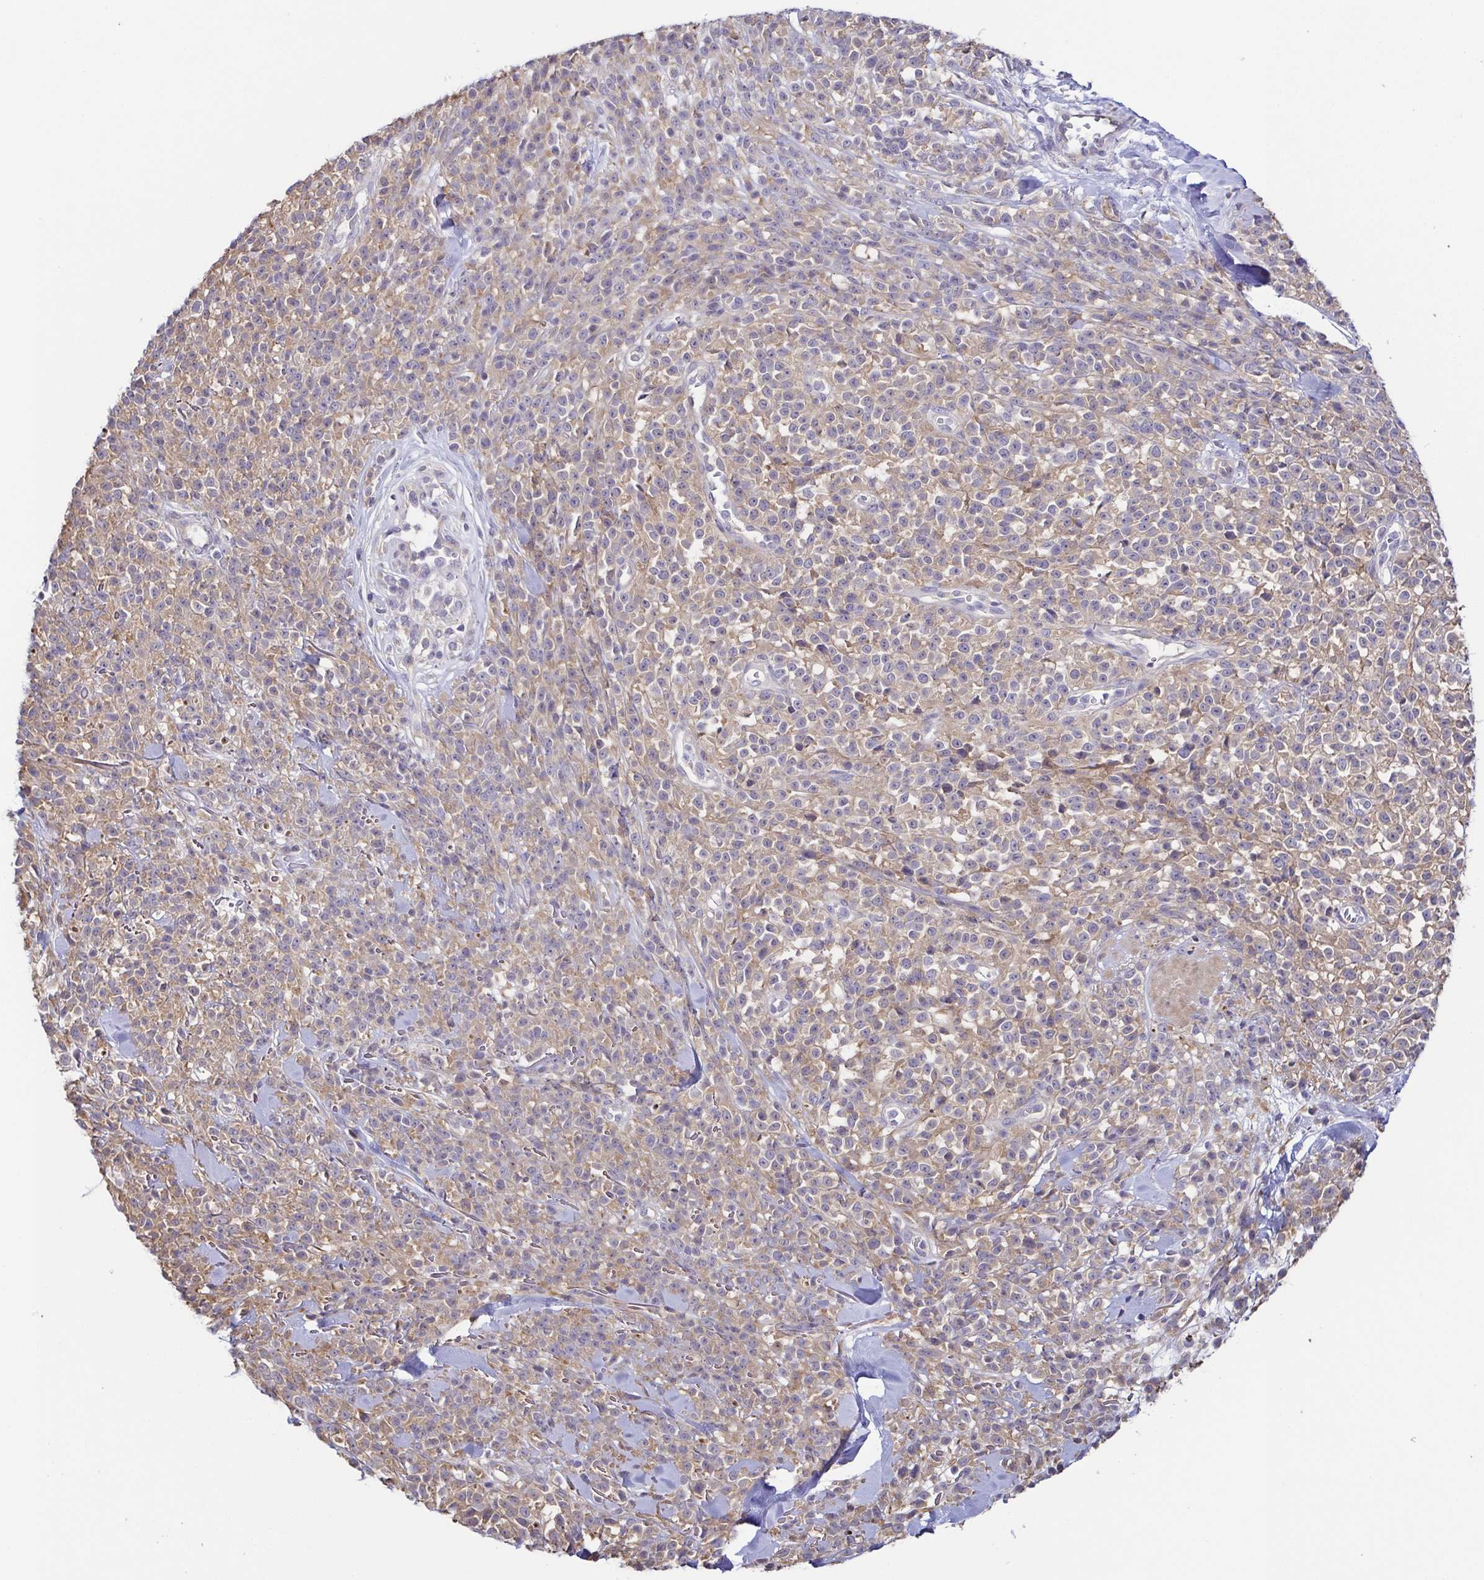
{"staining": {"intensity": "weak", "quantity": "<25%", "location": "cytoplasmic/membranous"}, "tissue": "melanoma", "cell_type": "Tumor cells", "image_type": "cancer", "snomed": [{"axis": "morphology", "description": "Malignant melanoma, NOS"}, {"axis": "topography", "description": "Skin"}, {"axis": "topography", "description": "Skin of trunk"}], "caption": "An image of human melanoma is negative for staining in tumor cells.", "gene": "EIF3D", "patient": {"sex": "male", "age": 74}}